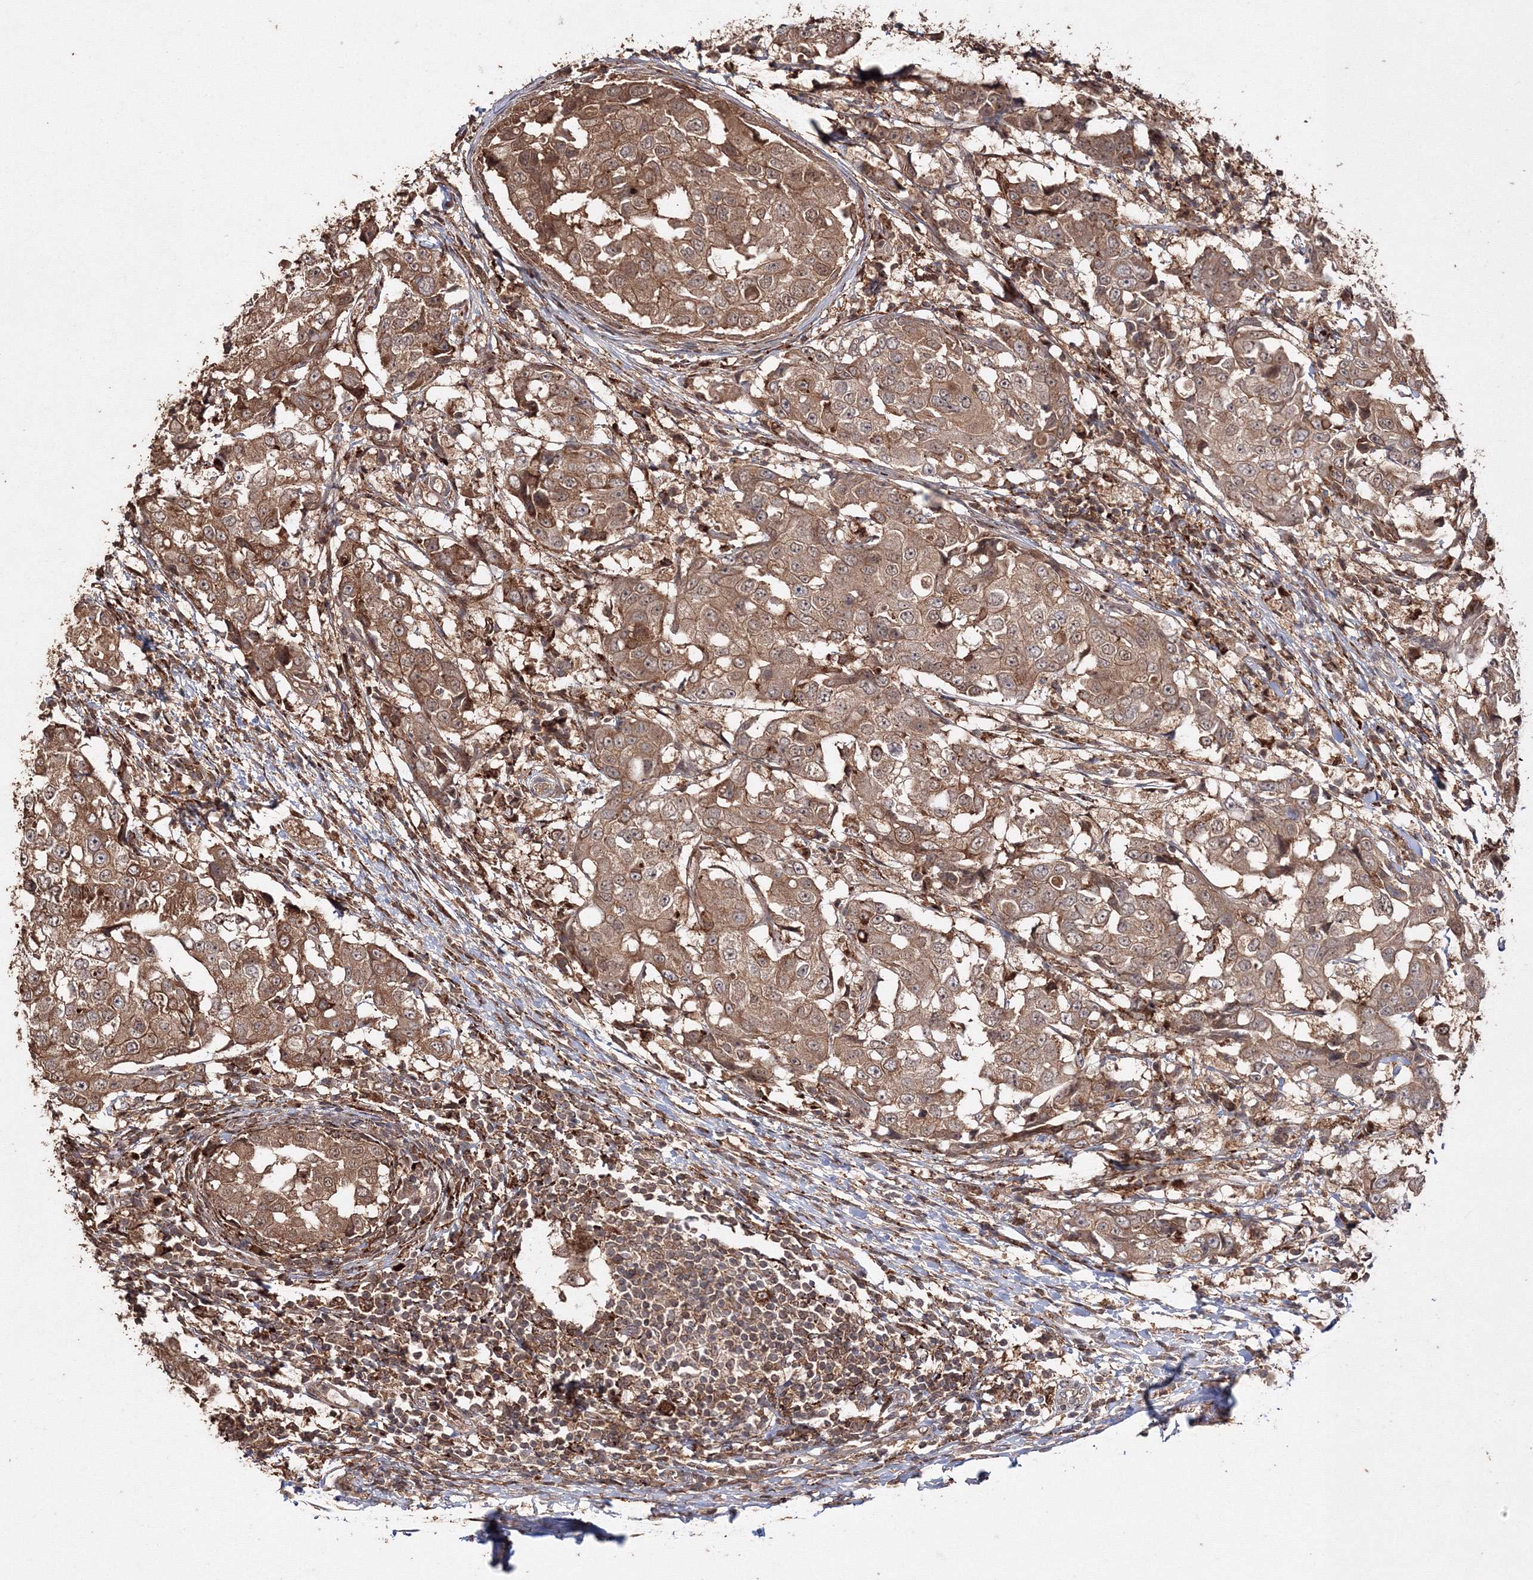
{"staining": {"intensity": "moderate", "quantity": ">75%", "location": "cytoplasmic/membranous"}, "tissue": "breast cancer", "cell_type": "Tumor cells", "image_type": "cancer", "snomed": [{"axis": "morphology", "description": "Duct carcinoma"}, {"axis": "topography", "description": "Breast"}], "caption": "High-magnification brightfield microscopy of breast cancer (intraductal carcinoma) stained with DAB (3,3'-diaminobenzidine) (brown) and counterstained with hematoxylin (blue). tumor cells exhibit moderate cytoplasmic/membranous staining is appreciated in approximately>75% of cells. The staining was performed using DAB (3,3'-diaminobenzidine), with brown indicating positive protein expression. Nuclei are stained blue with hematoxylin.", "gene": "DDO", "patient": {"sex": "female", "age": 27}}